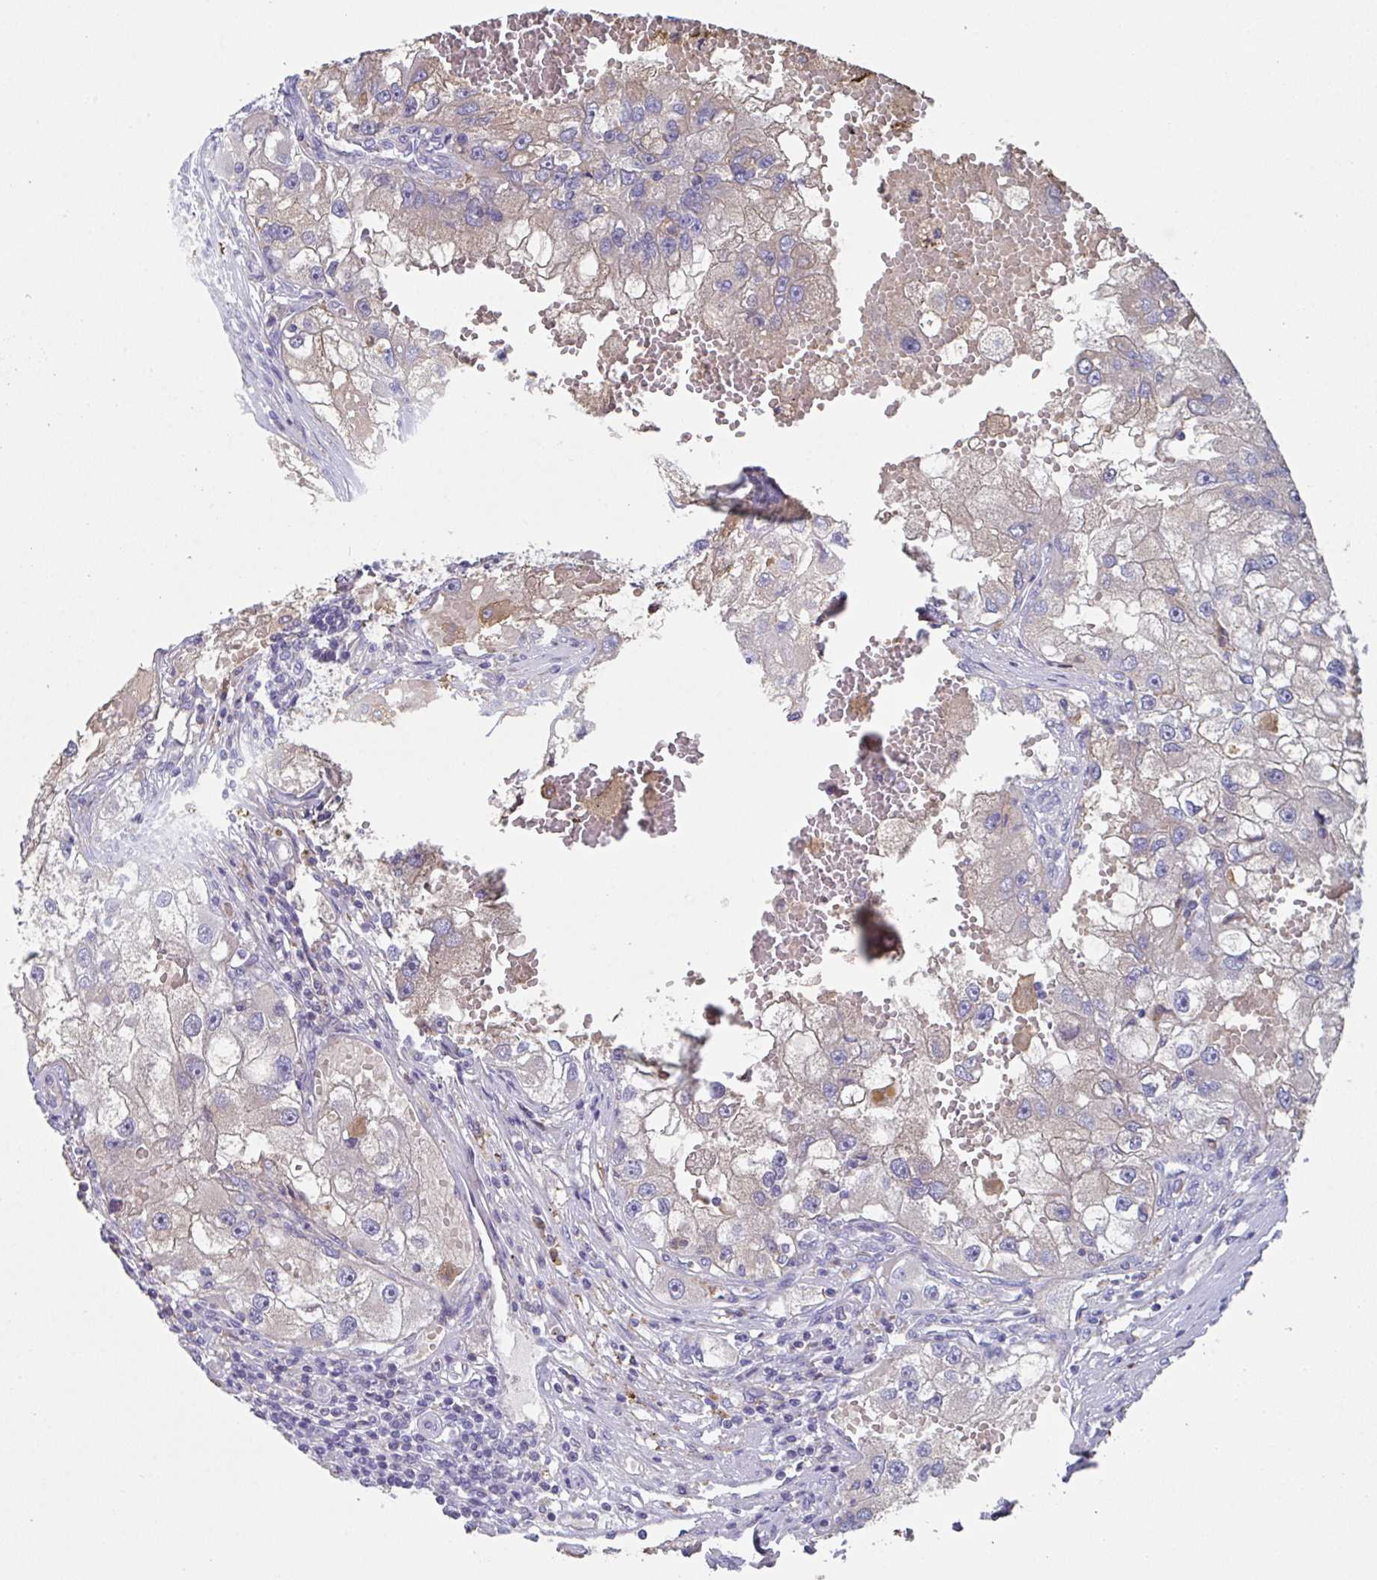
{"staining": {"intensity": "negative", "quantity": "none", "location": "none"}, "tissue": "renal cancer", "cell_type": "Tumor cells", "image_type": "cancer", "snomed": [{"axis": "morphology", "description": "Adenocarcinoma, NOS"}, {"axis": "topography", "description": "Kidney"}], "caption": "This is a micrograph of immunohistochemistry (IHC) staining of adenocarcinoma (renal), which shows no staining in tumor cells.", "gene": "TFAP2C", "patient": {"sex": "male", "age": 63}}